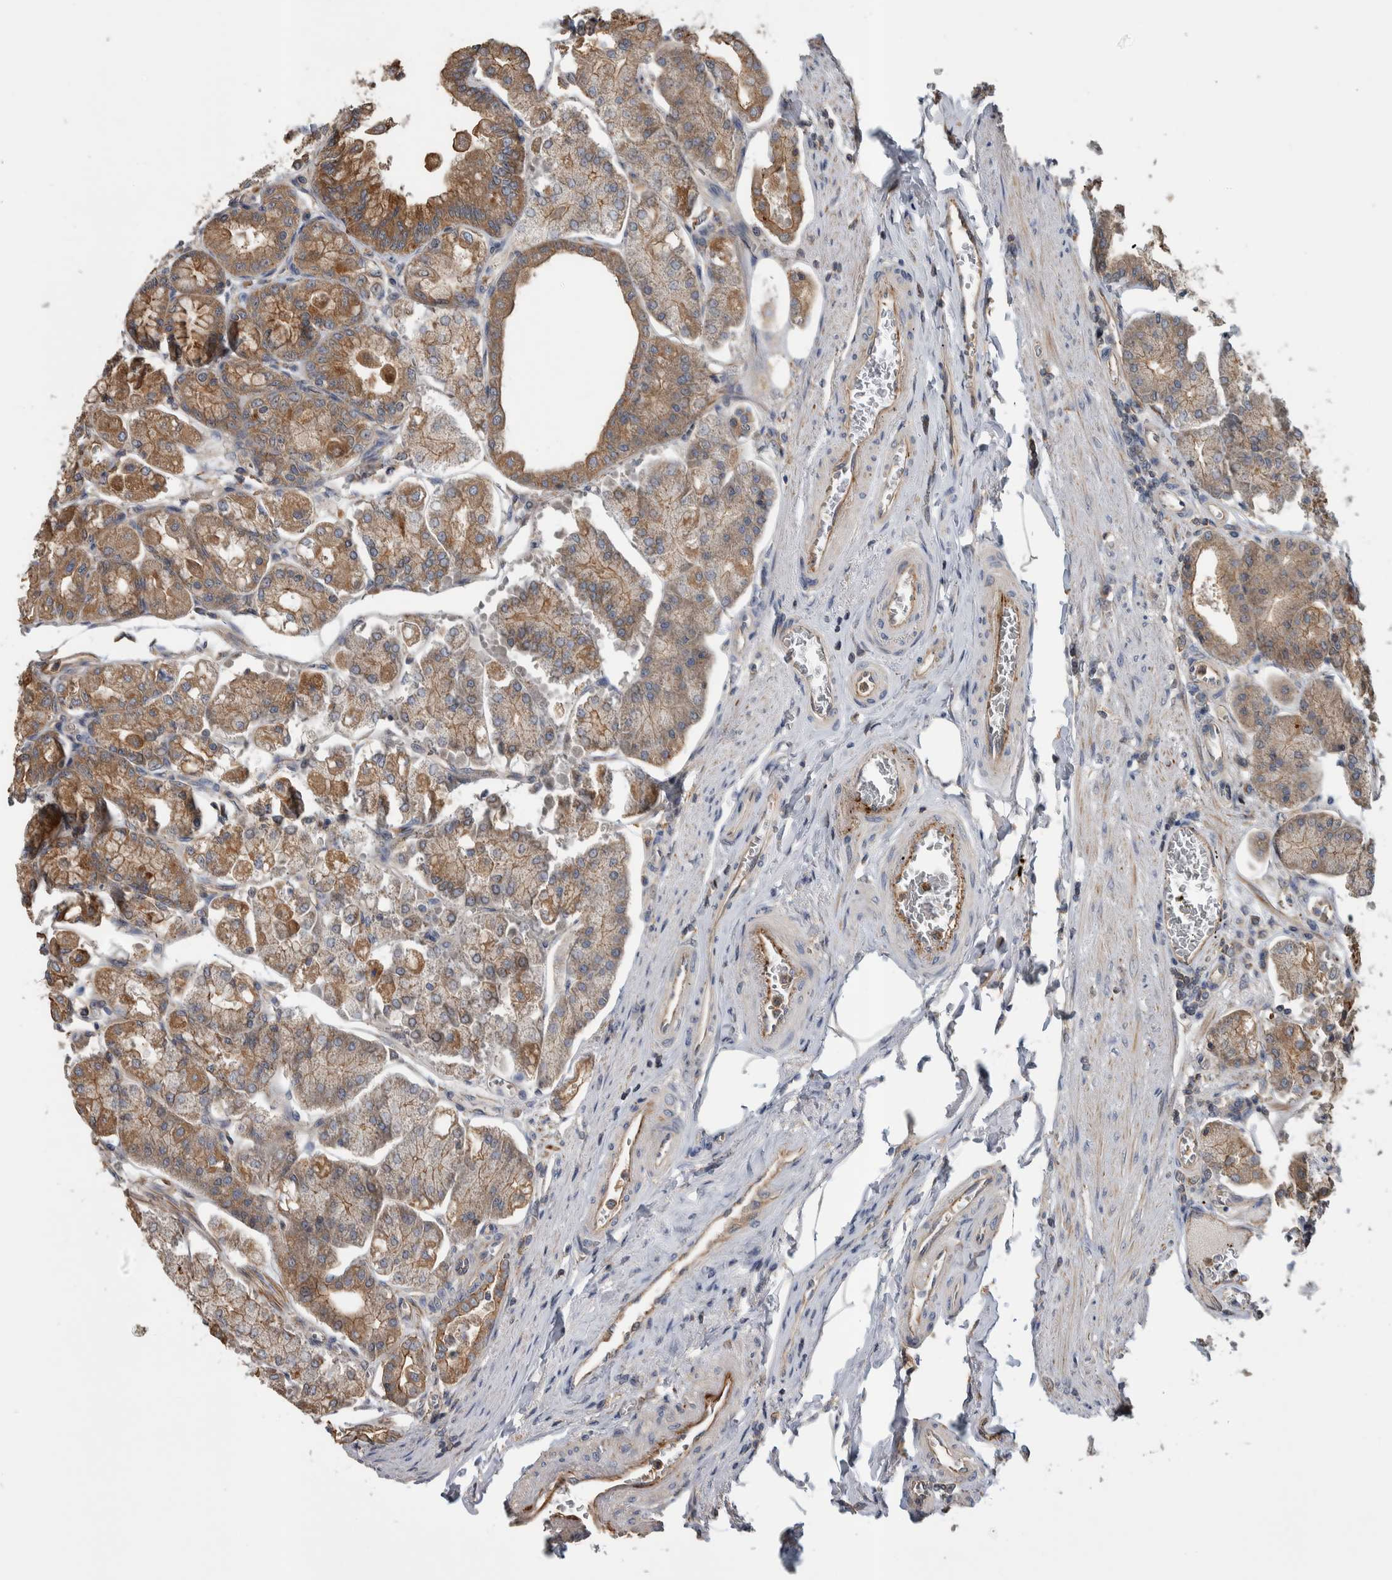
{"staining": {"intensity": "weak", "quantity": ">75%", "location": "cytoplasmic/membranous"}, "tissue": "stomach", "cell_type": "Glandular cells", "image_type": "normal", "snomed": [{"axis": "morphology", "description": "Normal tissue, NOS"}, {"axis": "topography", "description": "Stomach, lower"}], "caption": "Immunohistochemistry image of normal human stomach stained for a protein (brown), which demonstrates low levels of weak cytoplasmic/membranous staining in about >75% of glandular cells.", "gene": "SDCBP", "patient": {"sex": "male", "age": 71}}